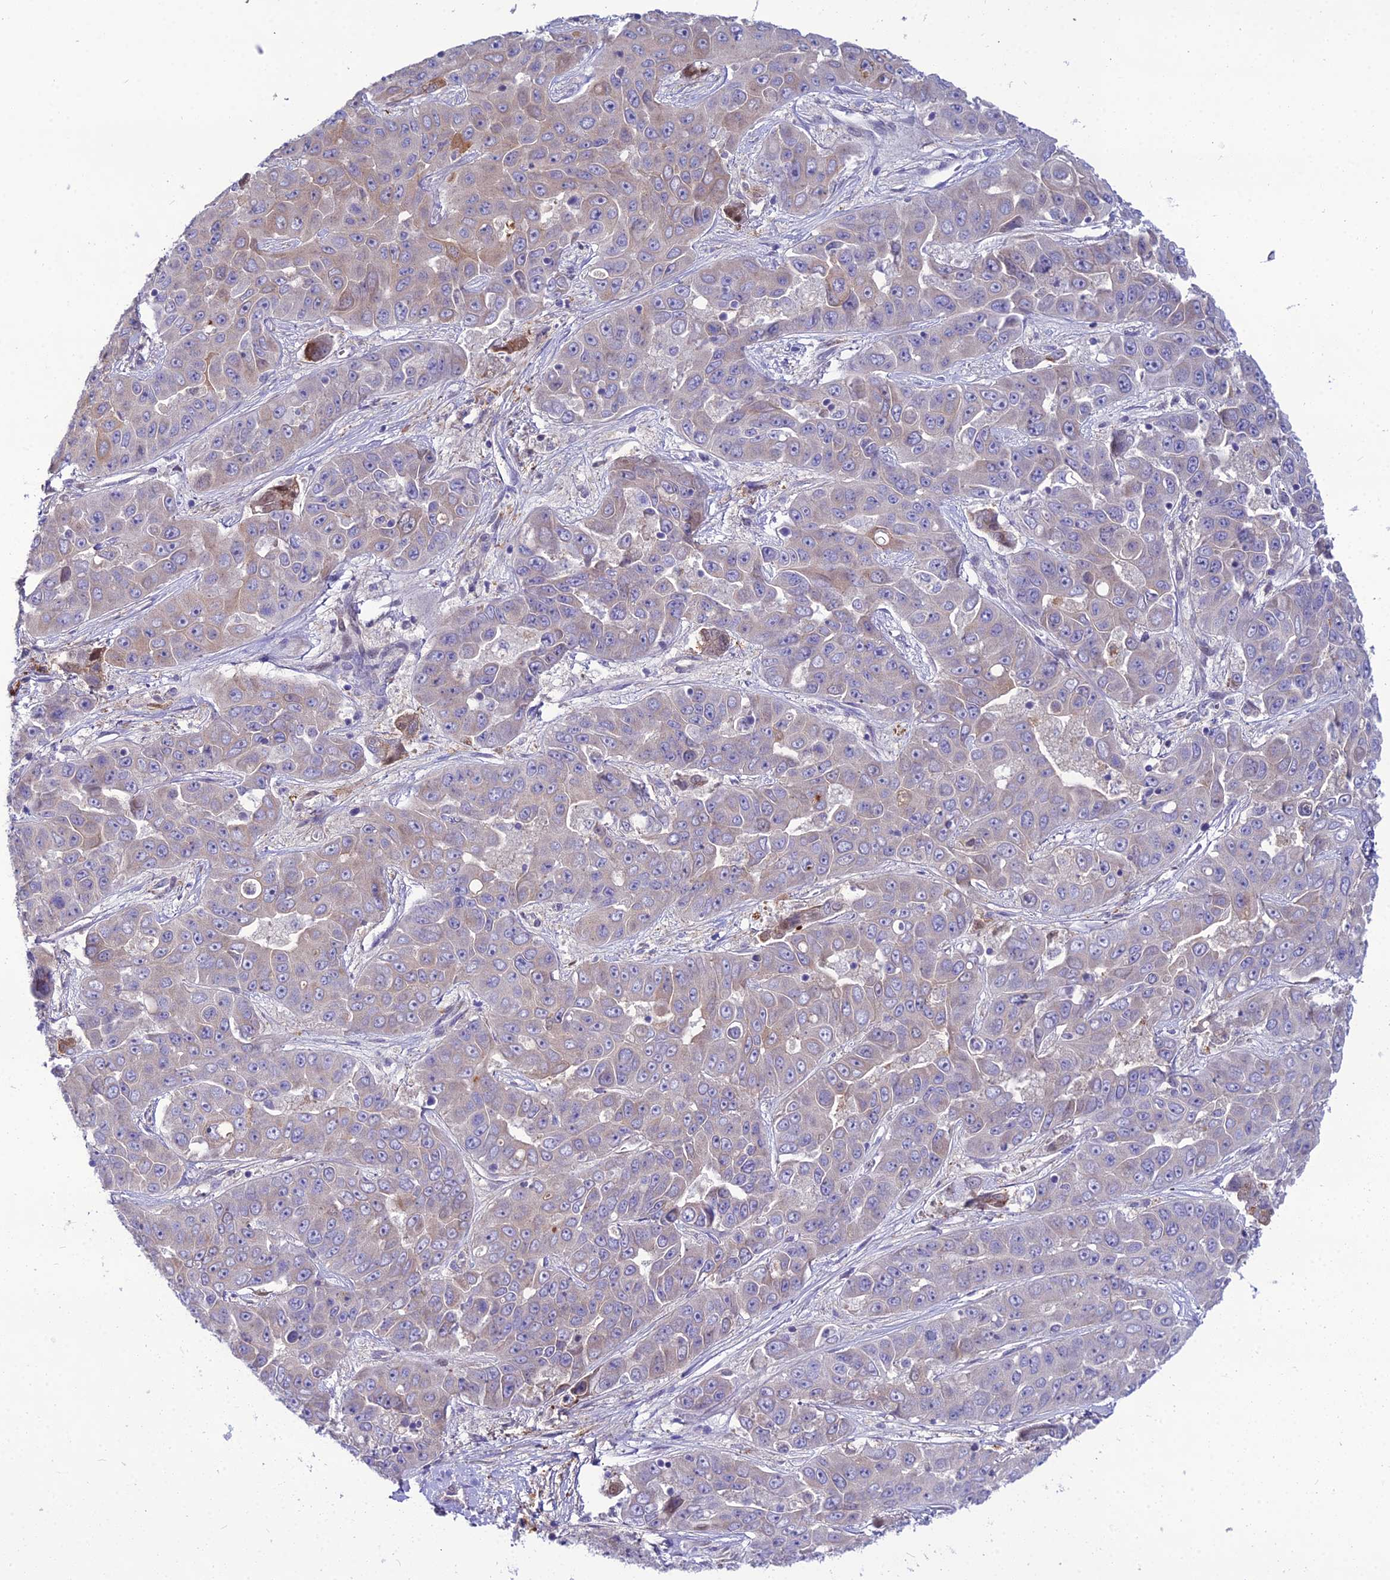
{"staining": {"intensity": "weak", "quantity": "<25%", "location": "cytoplasmic/membranous"}, "tissue": "liver cancer", "cell_type": "Tumor cells", "image_type": "cancer", "snomed": [{"axis": "morphology", "description": "Cholangiocarcinoma"}, {"axis": "topography", "description": "Liver"}], "caption": "Tumor cells are negative for protein expression in human liver cancer (cholangiocarcinoma).", "gene": "MB21D2", "patient": {"sex": "female", "age": 52}}